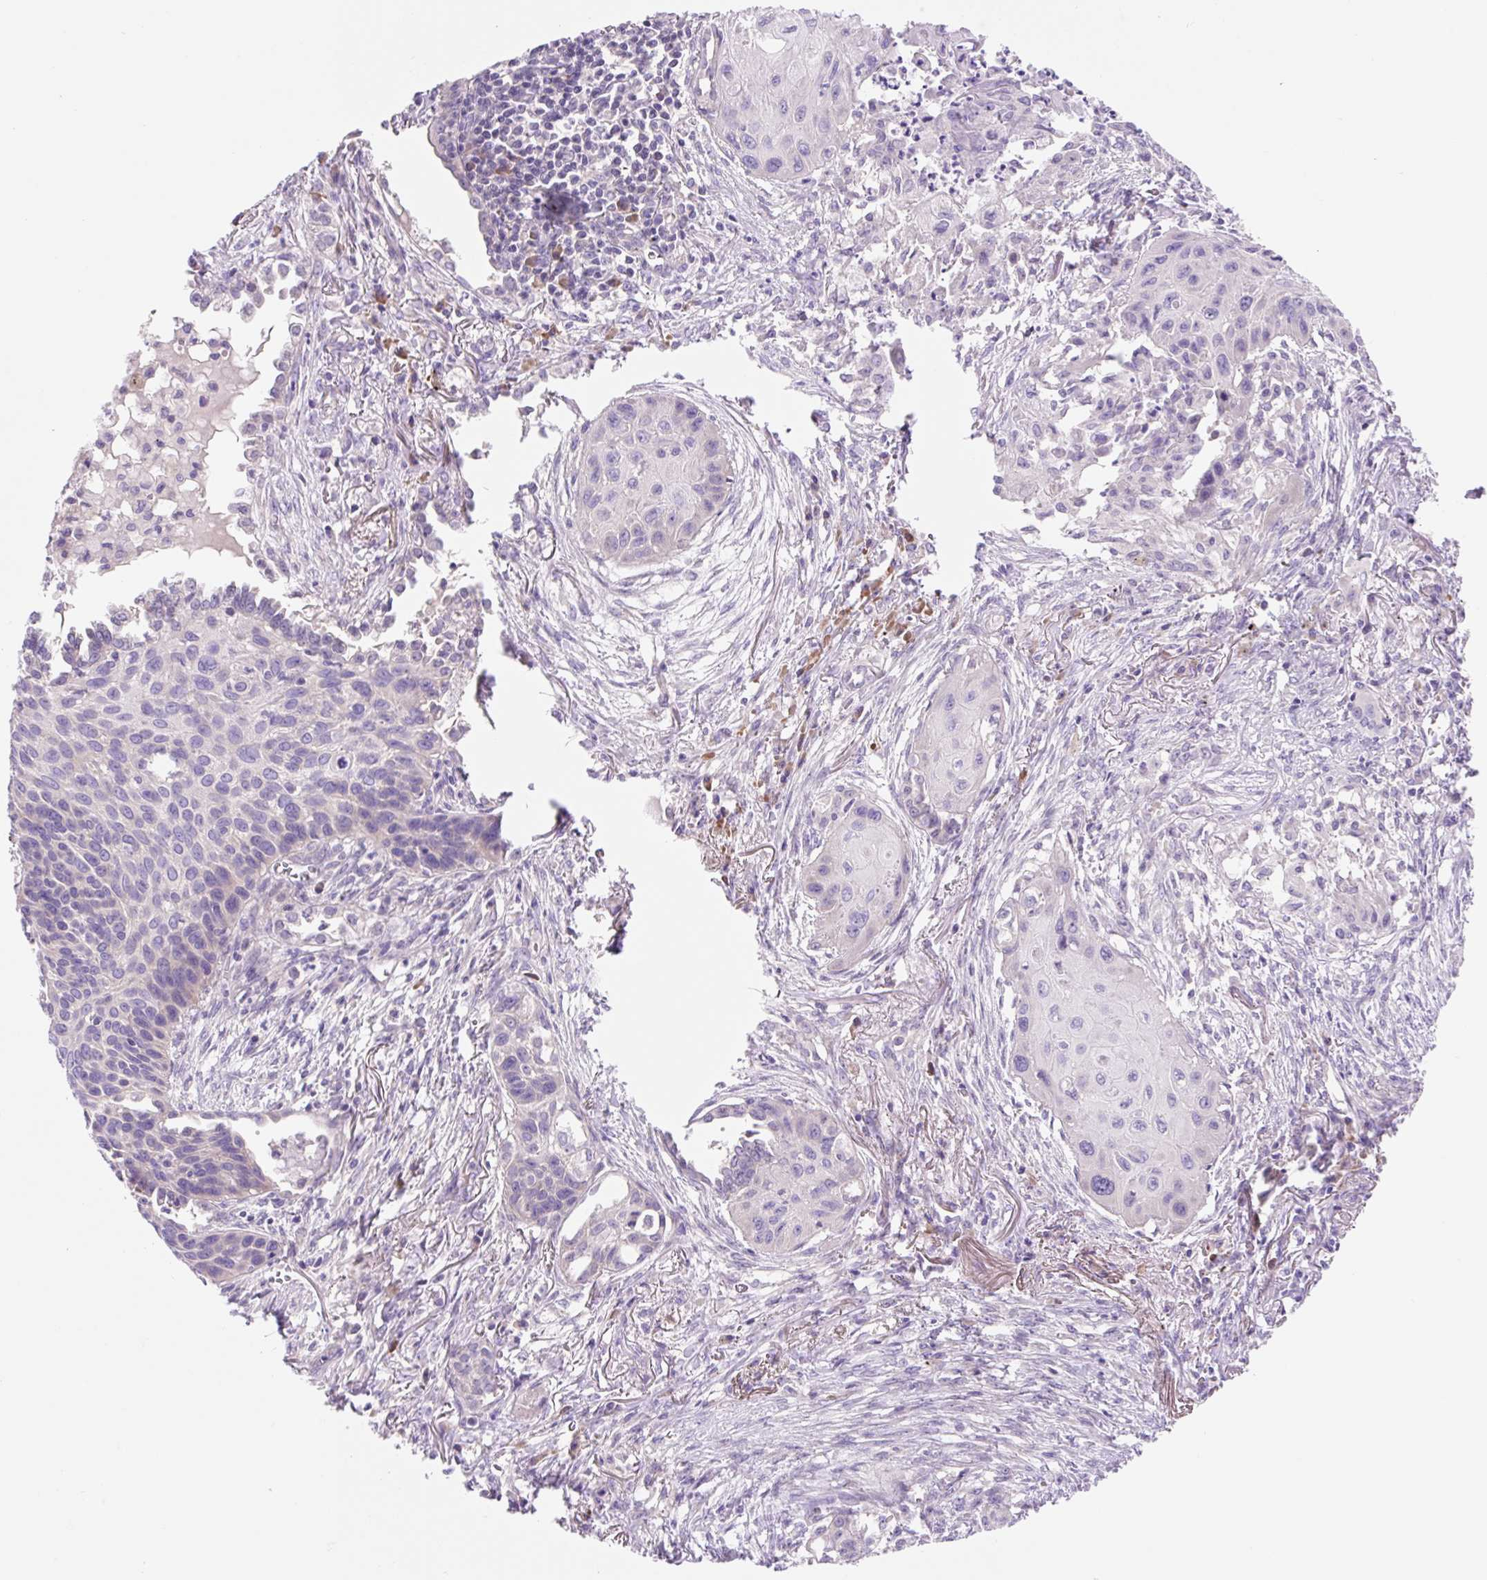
{"staining": {"intensity": "weak", "quantity": "<25%", "location": "cytoplasmic/membranous"}, "tissue": "lung cancer", "cell_type": "Tumor cells", "image_type": "cancer", "snomed": [{"axis": "morphology", "description": "Squamous cell carcinoma, NOS"}, {"axis": "topography", "description": "Lung"}], "caption": "The image exhibits no staining of tumor cells in lung cancer (squamous cell carcinoma). (Brightfield microscopy of DAB immunohistochemistry (IHC) at high magnification).", "gene": "CELF6", "patient": {"sex": "male", "age": 71}}